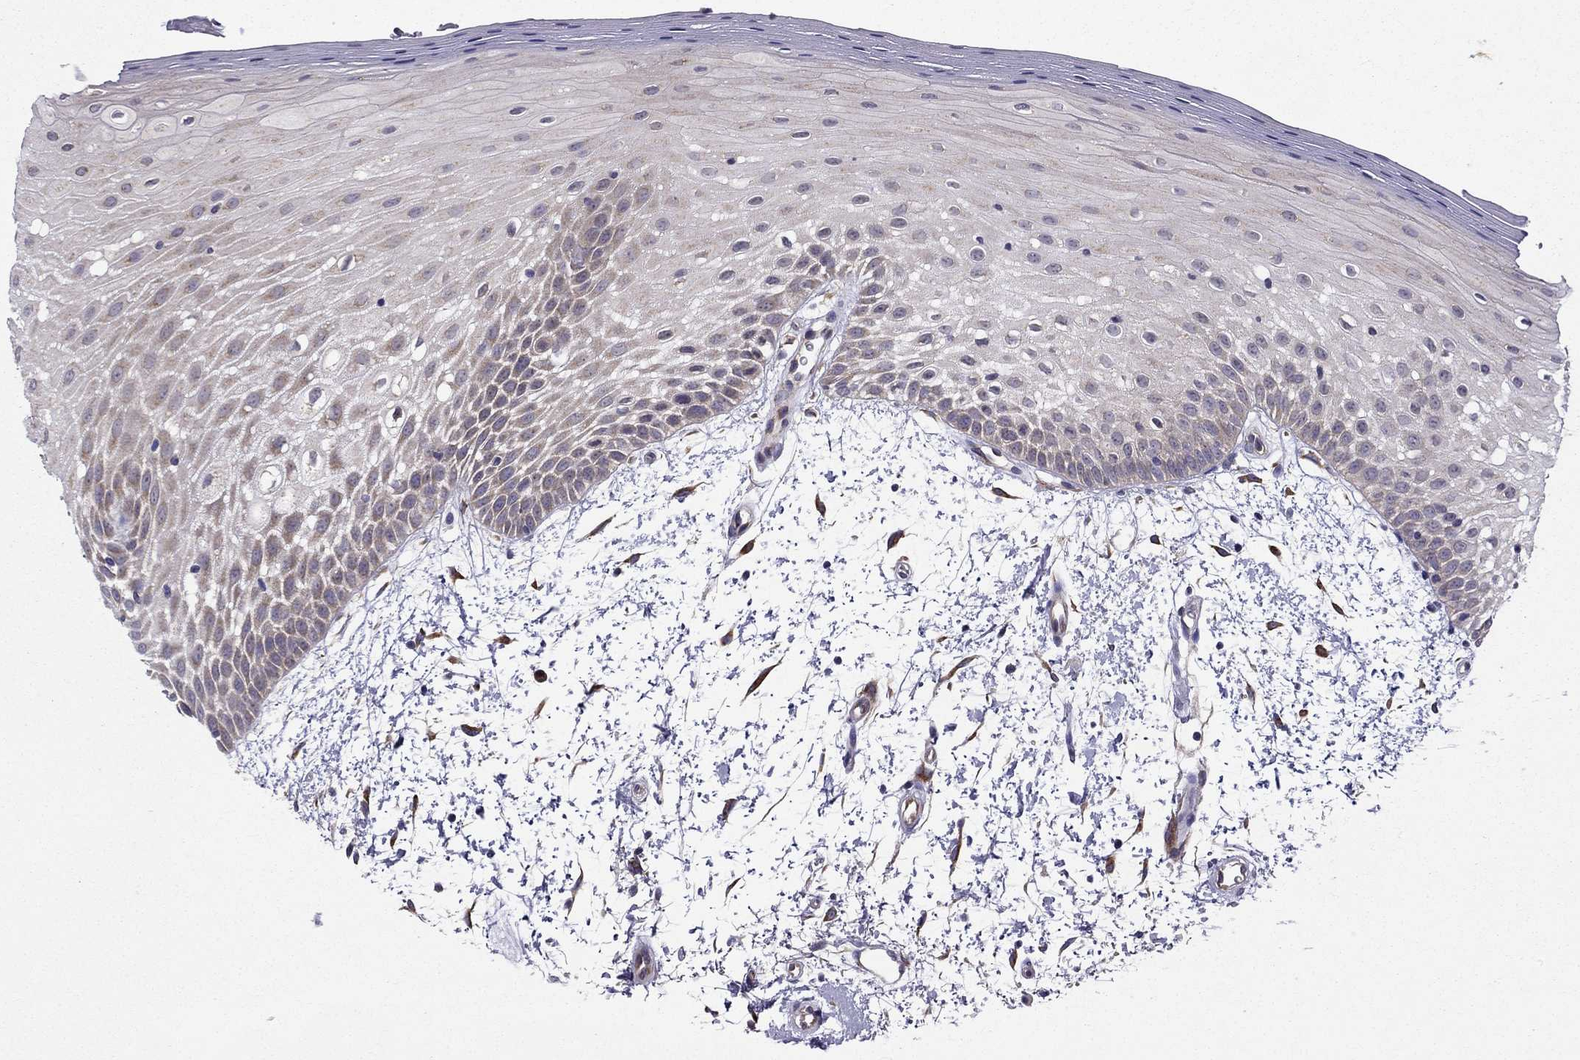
{"staining": {"intensity": "weak", "quantity": "25%-75%", "location": "cytoplasmic/membranous"}, "tissue": "oral mucosa", "cell_type": "Squamous epithelial cells", "image_type": "normal", "snomed": [{"axis": "morphology", "description": "Normal tissue, NOS"}, {"axis": "morphology", "description": "Squamous cell carcinoma, NOS"}, {"axis": "topography", "description": "Oral tissue"}, {"axis": "topography", "description": "Head-Neck"}], "caption": "DAB immunohistochemical staining of benign oral mucosa reveals weak cytoplasmic/membranous protein staining in approximately 25%-75% of squamous epithelial cells.", "gene": "ARHGEF28", "patient": {"sex": "female", "age": 75}}